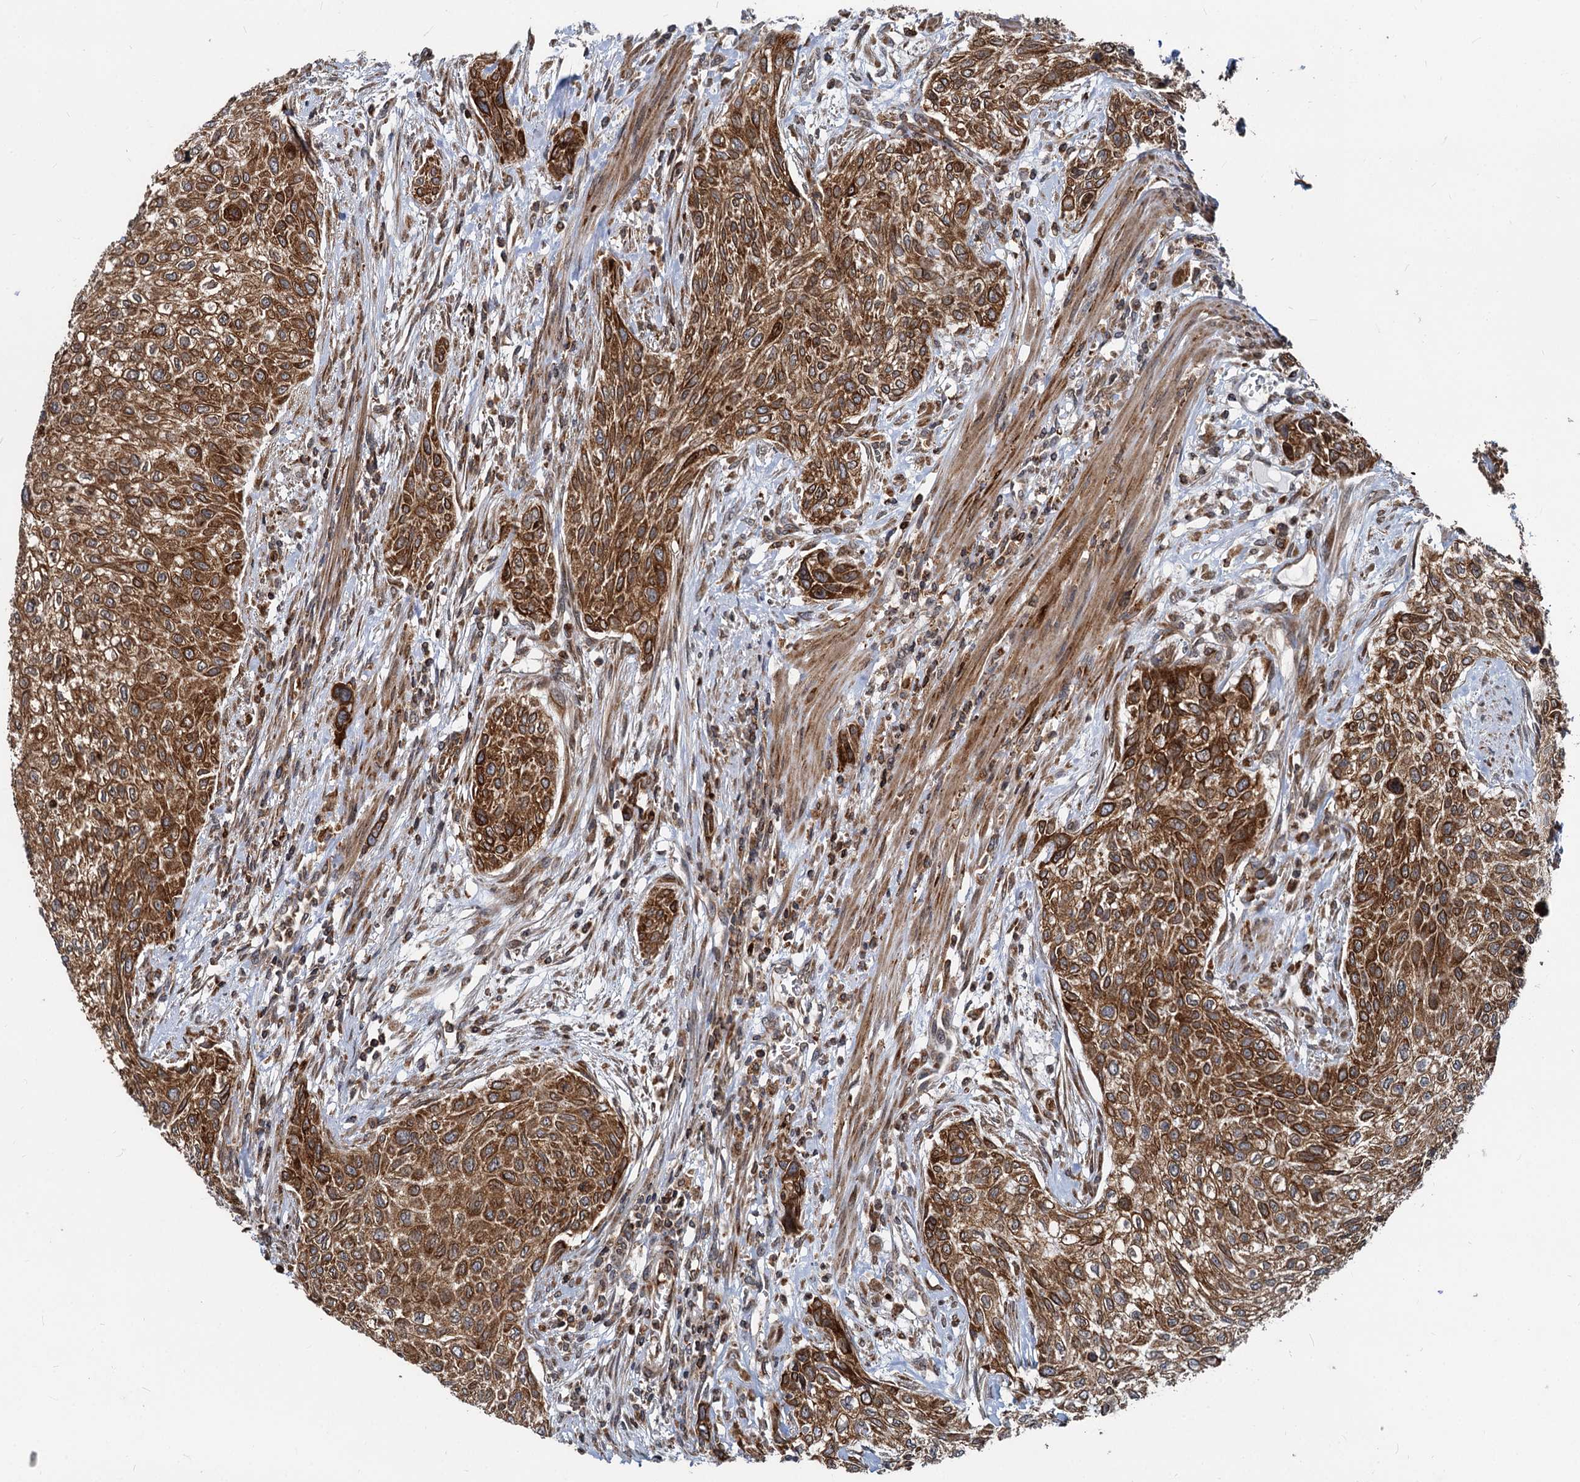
{"staining": {"intensity": "strong", "quantity": ">75%", "location": "cytoplasmic/membranous"}, "tissue": "urothelial cancer", "cell_type": "Tumor cells", "image_type": "cancer", "snomed": [{"axis": "morphology", "description": "Normal tissue, NOS"}, {"axis": "morphology", "description": "Urothelial carcinoma, NOS"}, {"axis": "topography", "description": "Urinary bladder"}, {"axis": "topography", "description": "Peripheral nerve tissue"}], "caption": "Immunohistochemical staining of human urothelial cancer reveals high levels of strong cytoplasmic/membranous protein positivity in about >75% of tumor cells. (IHC, brightfield microscopy, high magnification).", "gene": "STIM1", "patient": {"sex": "male", "age": 35}}